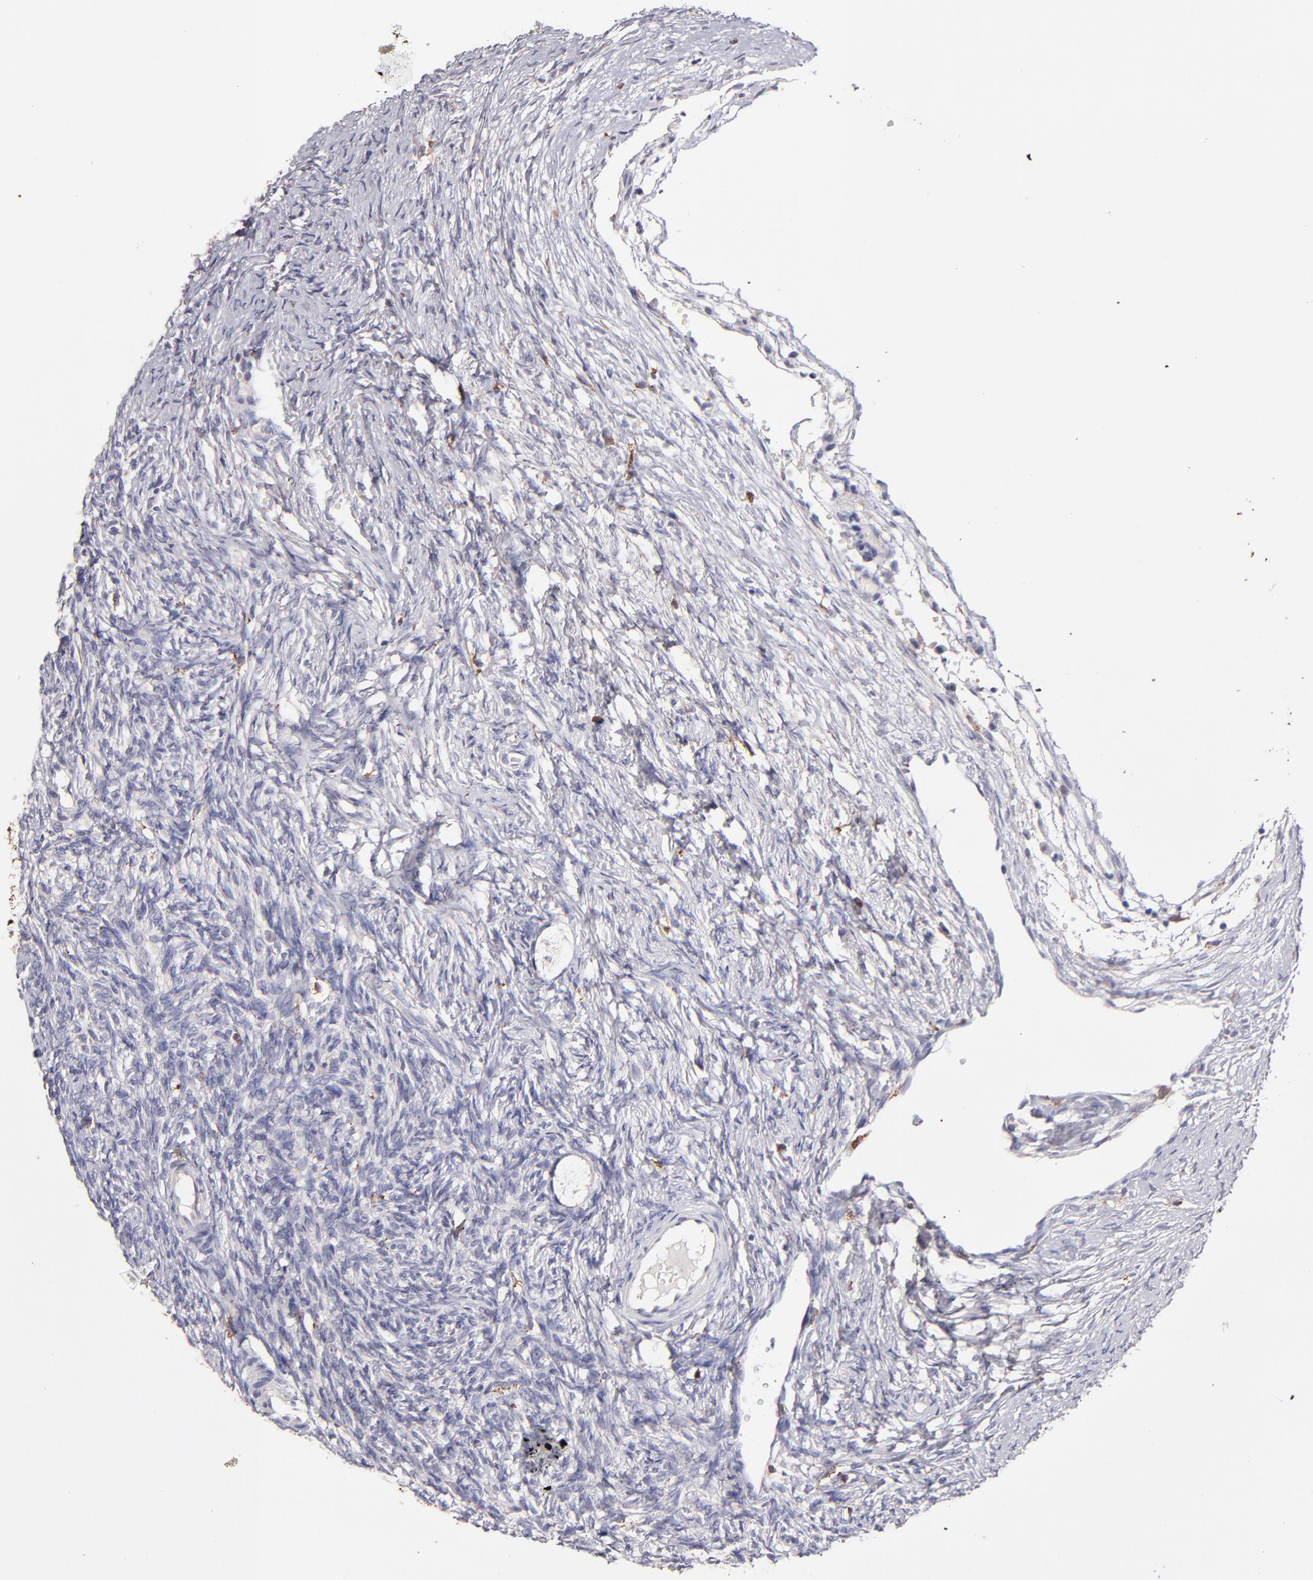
{"staining": {"intensity": "negative", "quantity": "none", "location": "none"}, "tissue": "ovary", "cell_type": "Ovarian stroma cells", "image_type": "normal", "snomed": [{"axis": "morphology", "description": "Normal tissue, NOS"}, {"axis": "topography", "description": "Ovary"}], "caption": "IHC photomicrograph of benign ovary: ovary stained with DAB shows no significant protein expression in ovarian stroma cells. Nuclei are stained in blue.", "gene": "GLDC", "patient": {"sex": "female", "age": 32}}